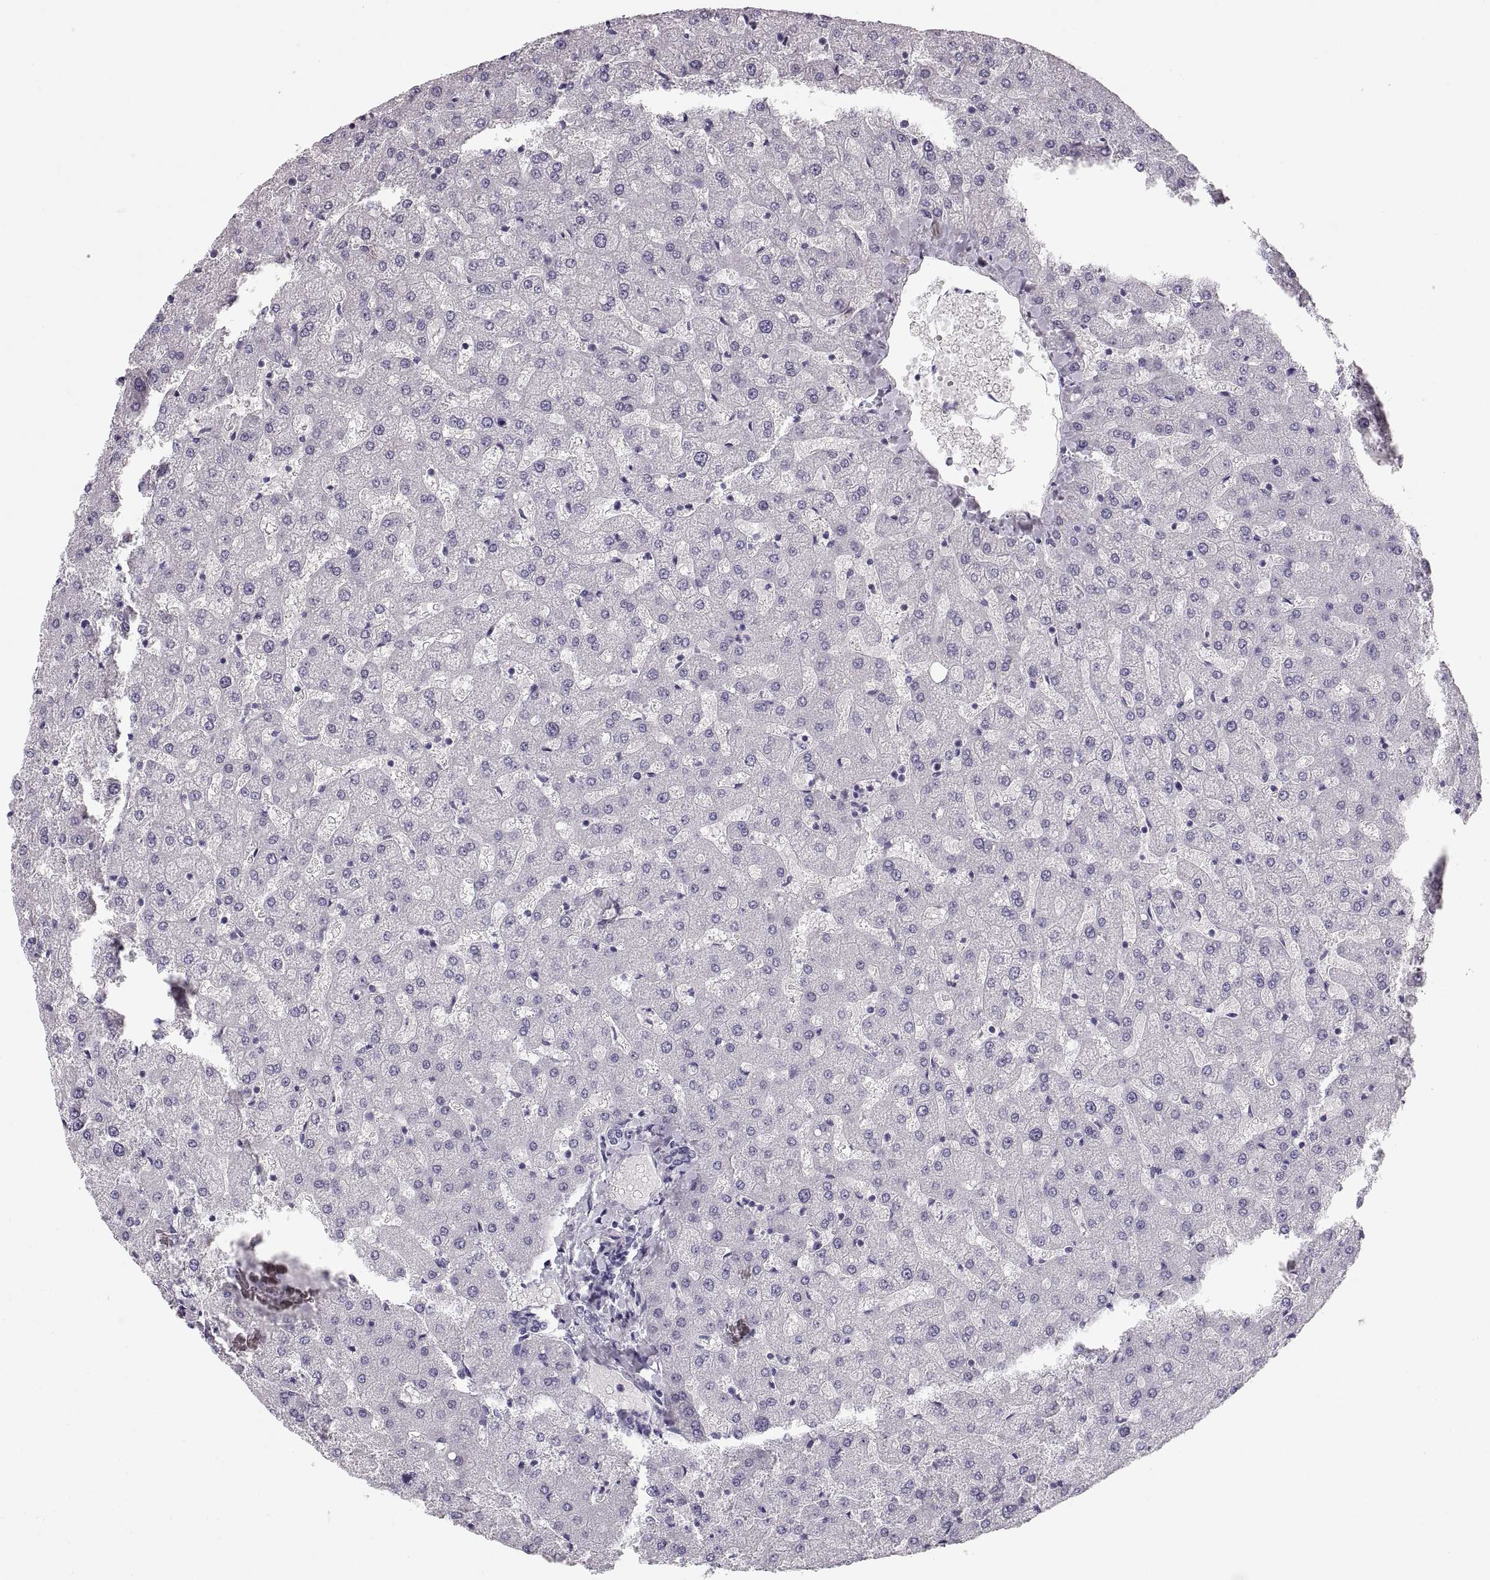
{"staining": {"intensity": "negative", "quantity": "none", "location": "none"}, "tissue": "liver", "cell_type": "Cholangiocytes", "image_type": "normal", "snomed": [{"axis": "morphology", "description": "Normal tissue, NOS"}, {"axis": "topography", "description": "Liver"}], "caption": "DAB (3,3'-diaminobenzidine) immunohistochemical staining of normal human liver demonstrates no significant staining in cholangiocytes.", "gene": "CRYAA", "patient": {"sex": "female", "age": 50}}